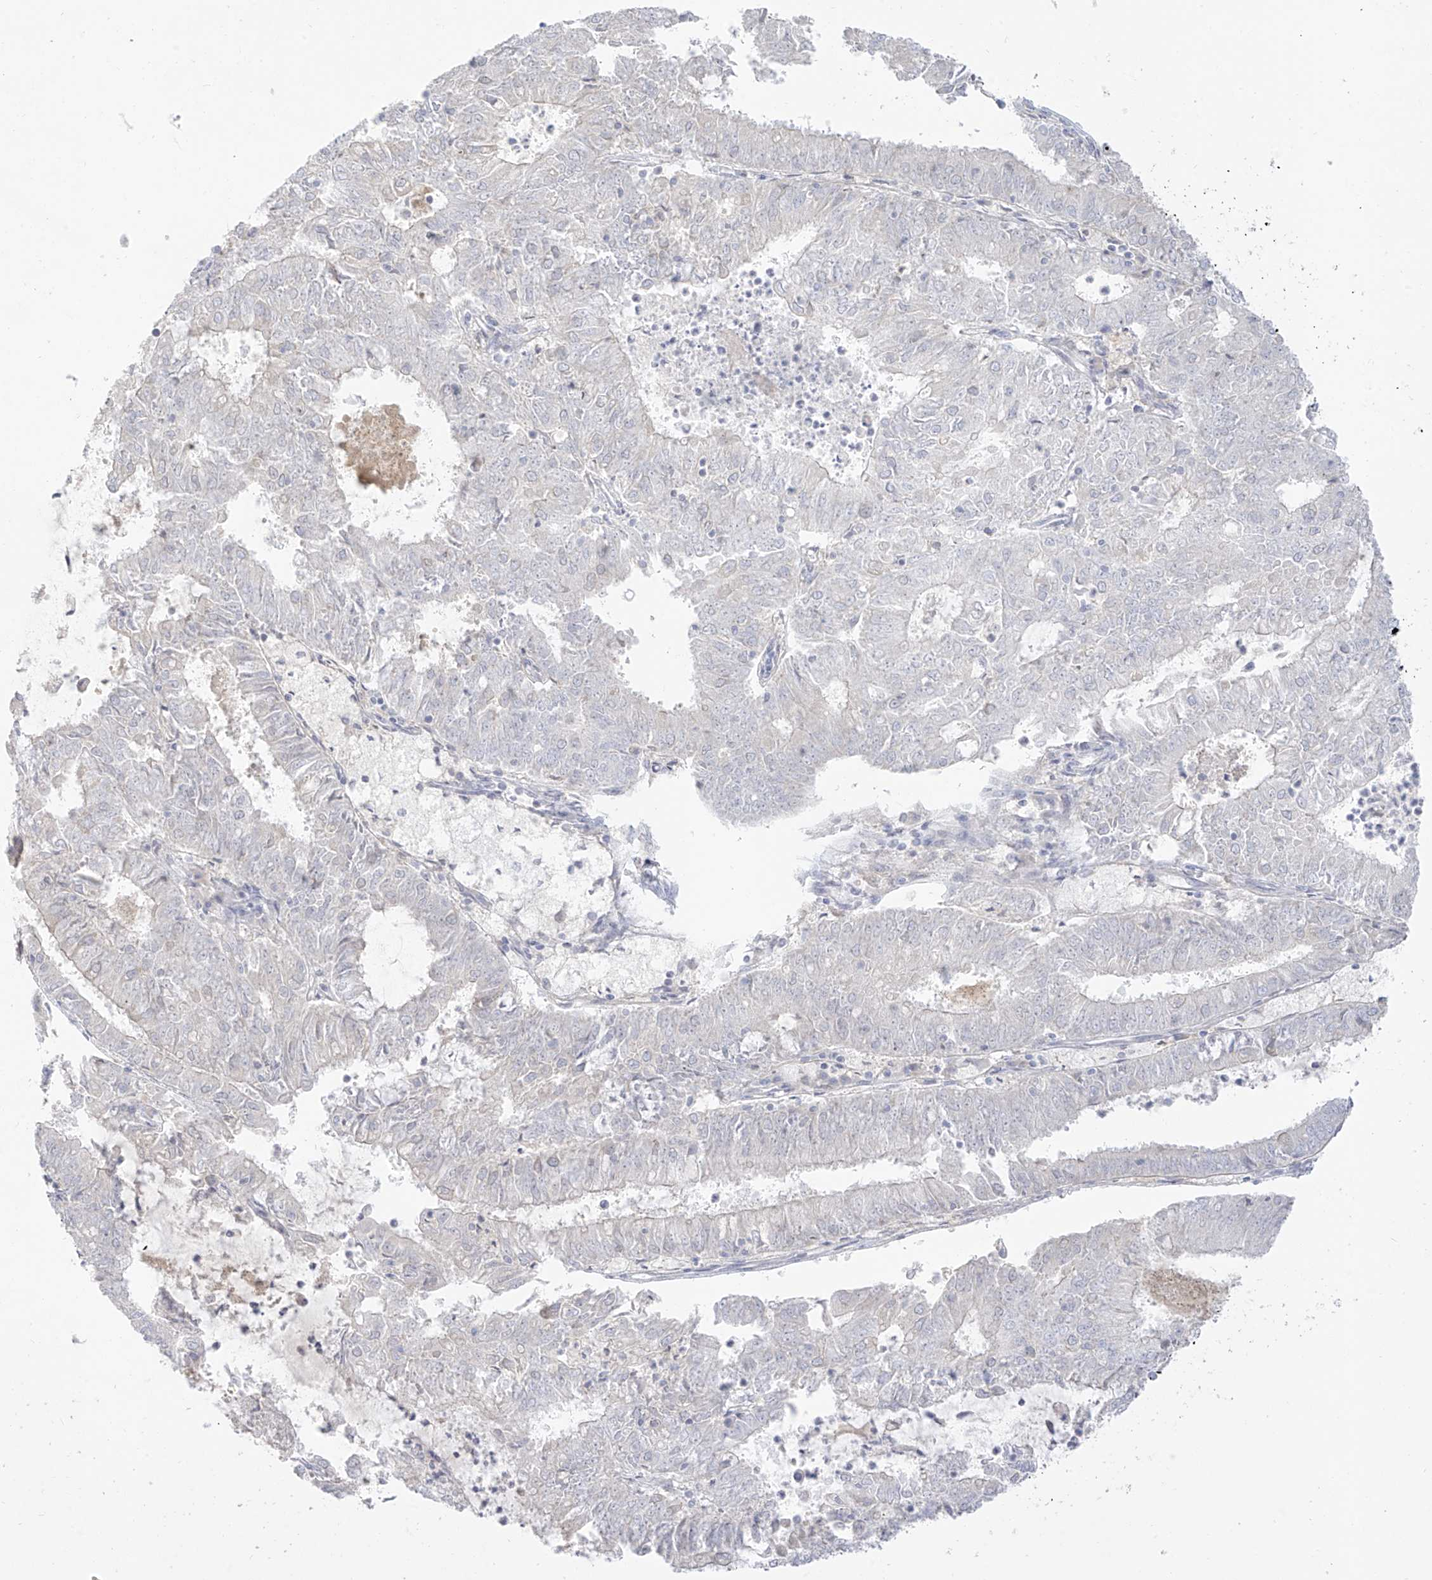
{"staining": {"intensity": "negative", "quantity": "none", "location": "none"}, "tissue": "endometrial cancer", "cell_type": "Tumor cells", "image_type": "cancer", "snomed": [{"axis": "morphology", "description": "Adenocarcinoma, NOS"}, {"axis": "topography", "description": "Endometrium"}], "caption": "Adenocarcinoma (endometrial) was stained to show a protein in brown. There is no significant expression in tumor cells.", "gene": "ARHGEF40", "patient": {"sex": "female", "age": 57}}